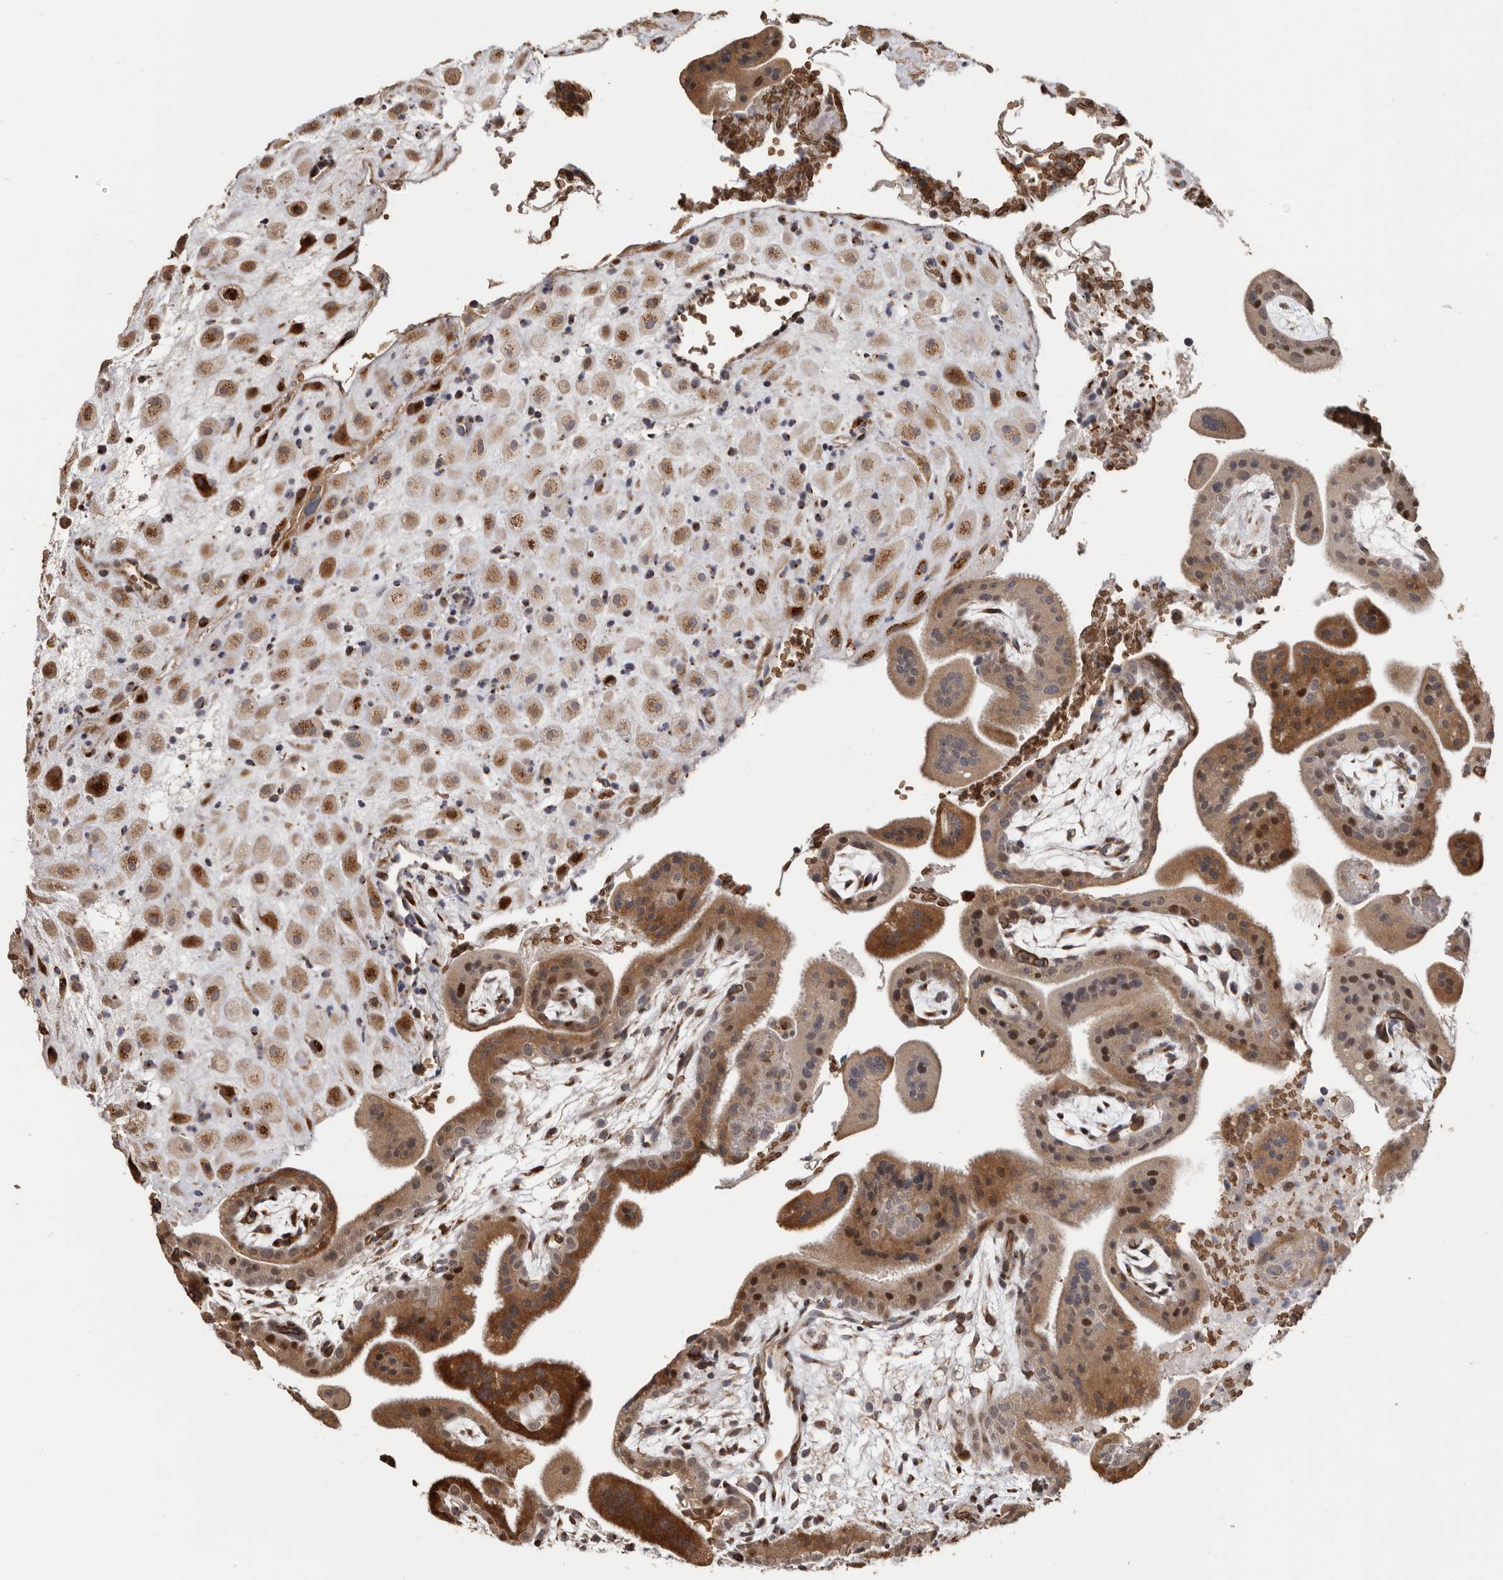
{"staining": {"intensity": "moderate", "quantity": ">75%", "location": "cytoplasmic/membranous"}, "tissue": "placenta", "cell_type": "Decidual cells", "image_type": "normal", "snomed": [{"axis": "morphology", "description": "Normal tissue, NOS"}, {"axis": "topography", "description": "Placenta"}], "caption": "Approximately >75% of decidual cells in benign human placenta show moderate cytoplasmic/membranous protein positivity as visualized by brown immunohistochemical staining.", "gene": "ENTREP1", "patient": {"sex": "female", "age": 35}}